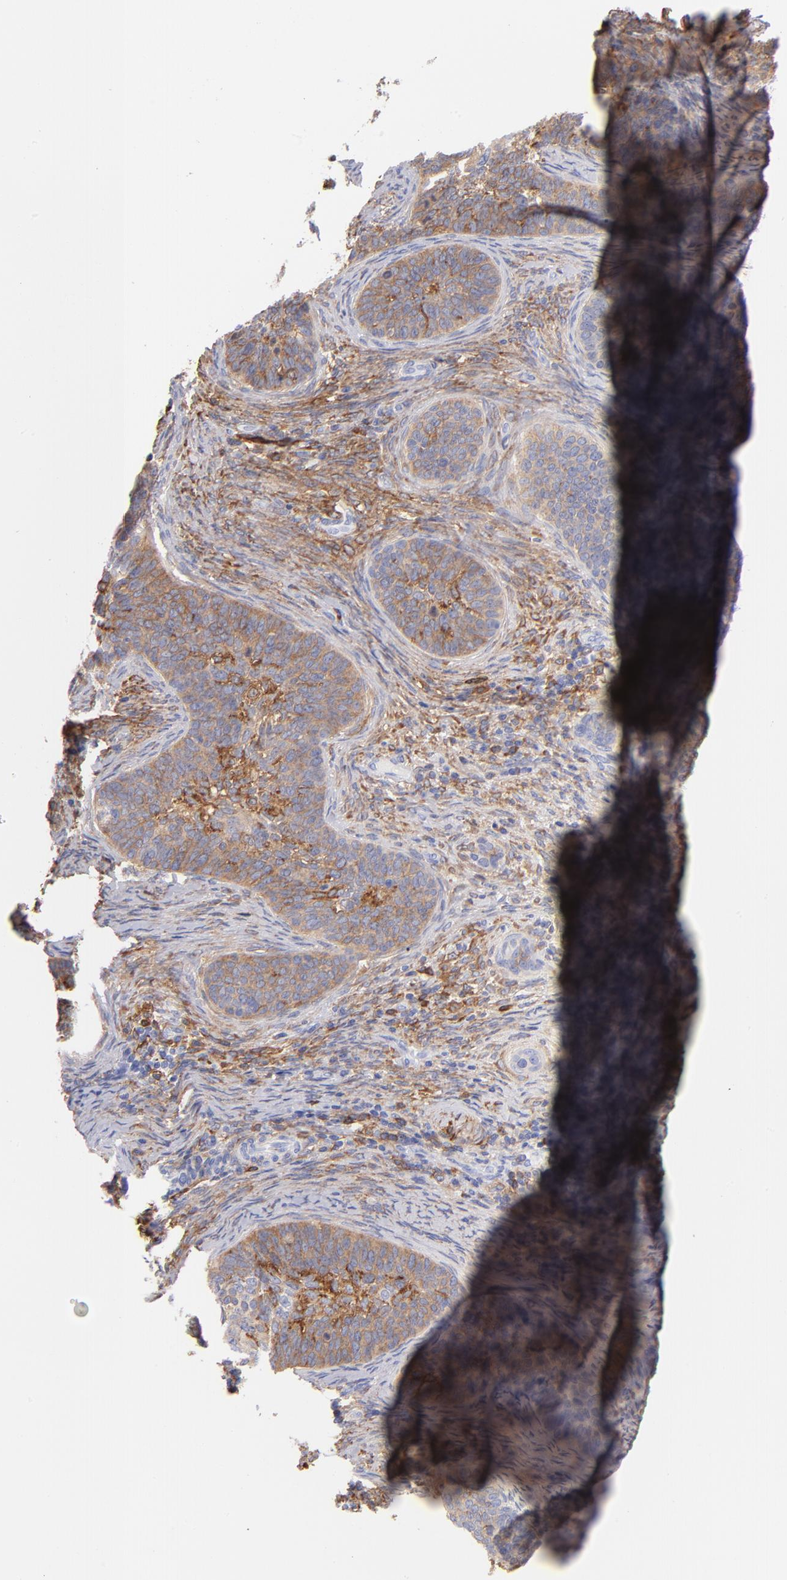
{"staining": {"intensity": "weak", "quantity": ">75%", "location": "cytoplasmic/membranous"}, "tissue": "cervical cancer", "cell_type": "Tumor cells", "image_type": "cancer", "snomed": [{"axis": "morphology", "description": "Squamous cell carcinoma, NOS"}, {"axis": "topography", "description": "Cervix"}], "caption": "Immunohistochemical staining of human cervical cancer (squamous cell carcinoma) exhibits weak cytoplasmic/membranous protein positivity in about >75% of tumor cells.", "gene": "PRKCA", "patient": {"sex": "female", "age": 33}}